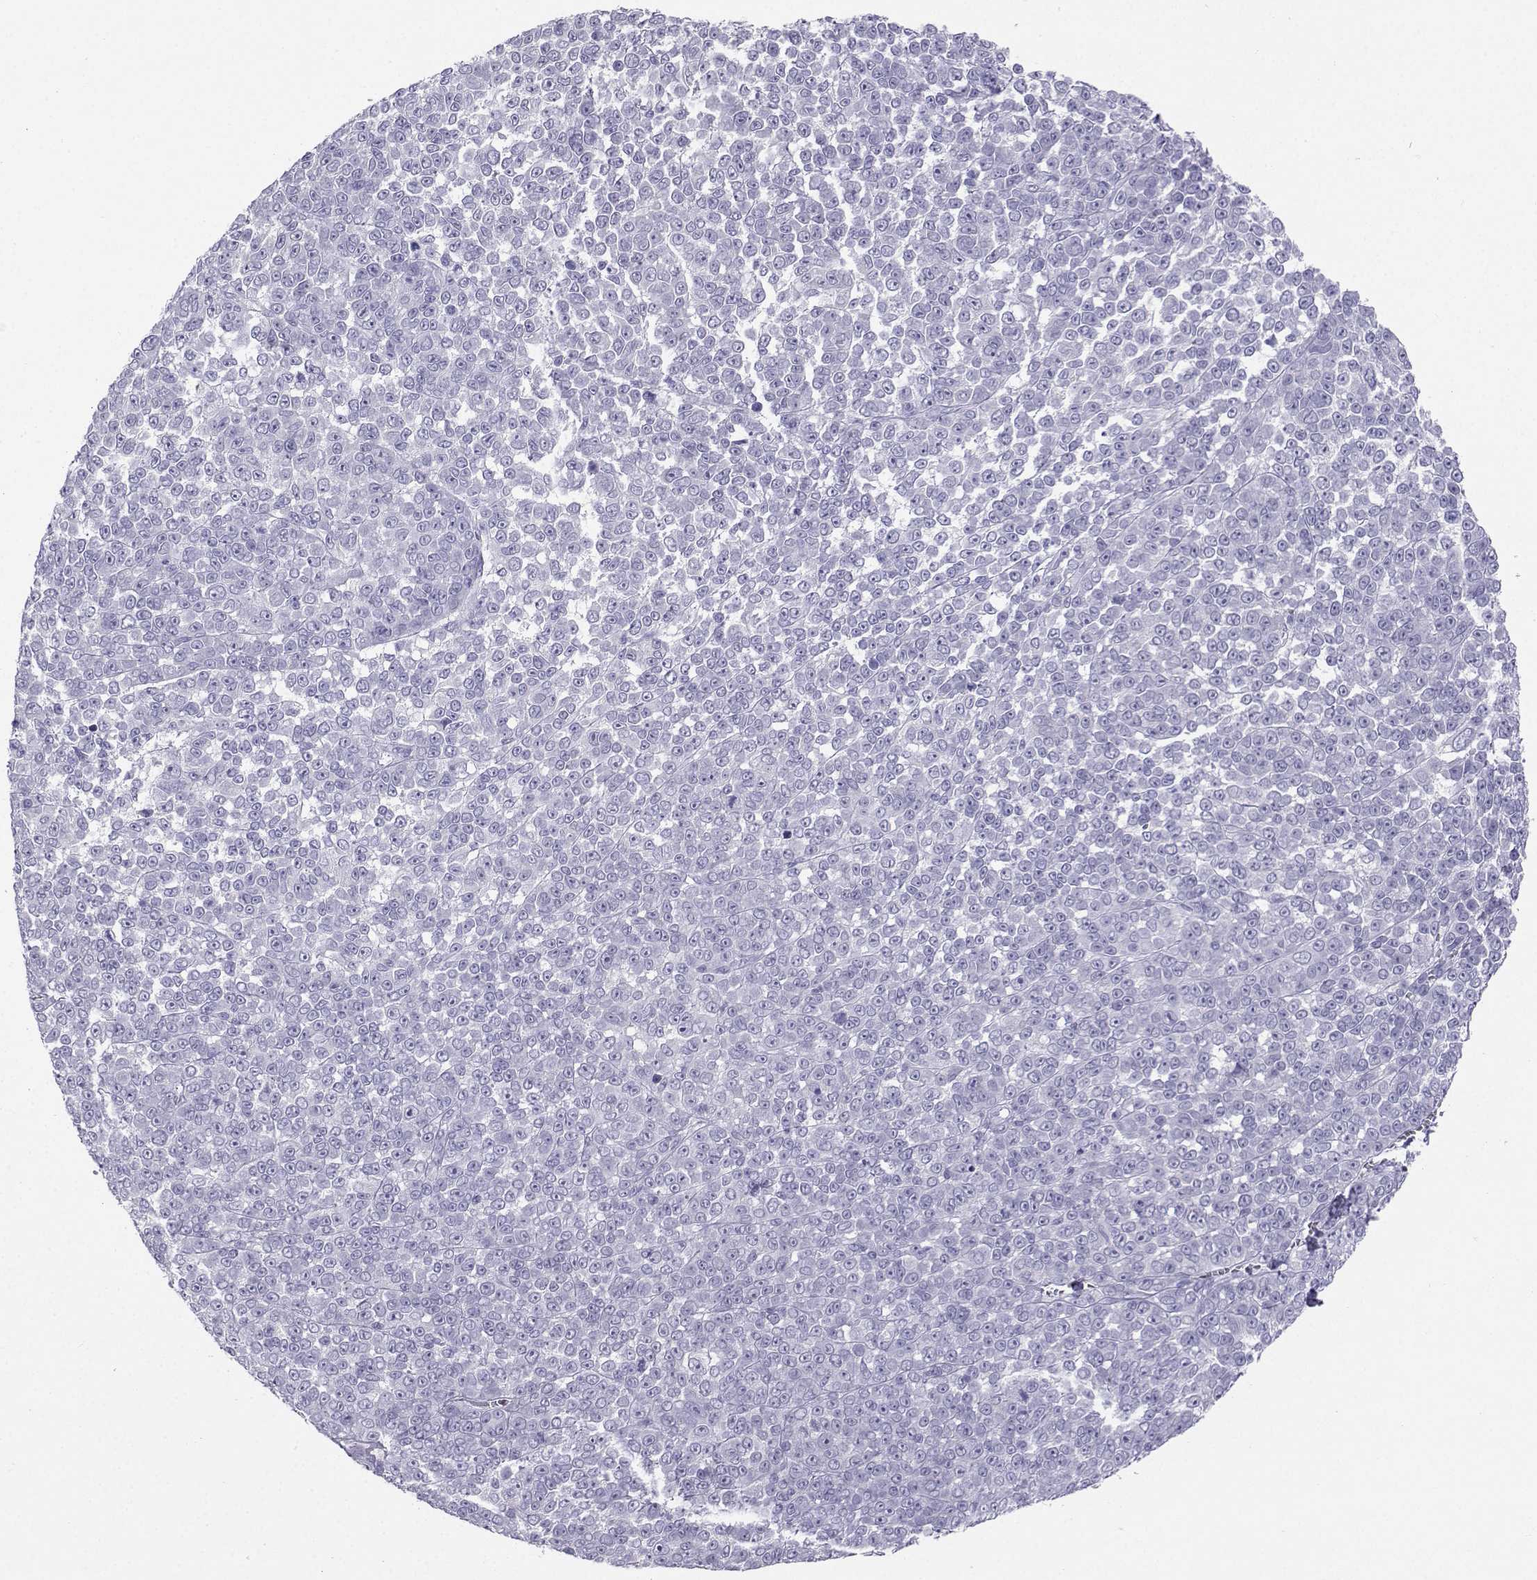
{"staining": {"intensity": "negative", "quantity": "none", "location": "none"}, "tissue": "melanoma", "cell_type": "Tumor cells", "image_type": "cancer", "snomed": [{"axis": "morphology", "description": "Malignant melanoma, NOS"}, {"axis": "topography", "description": "Skin"}], "caption": "Immunohistochemistry image of melanoma stained for a protein (brown), which shows no positivity in tumor cells.", "gene": "NEFL", "patient": {"sex": "female", "age": 95}}